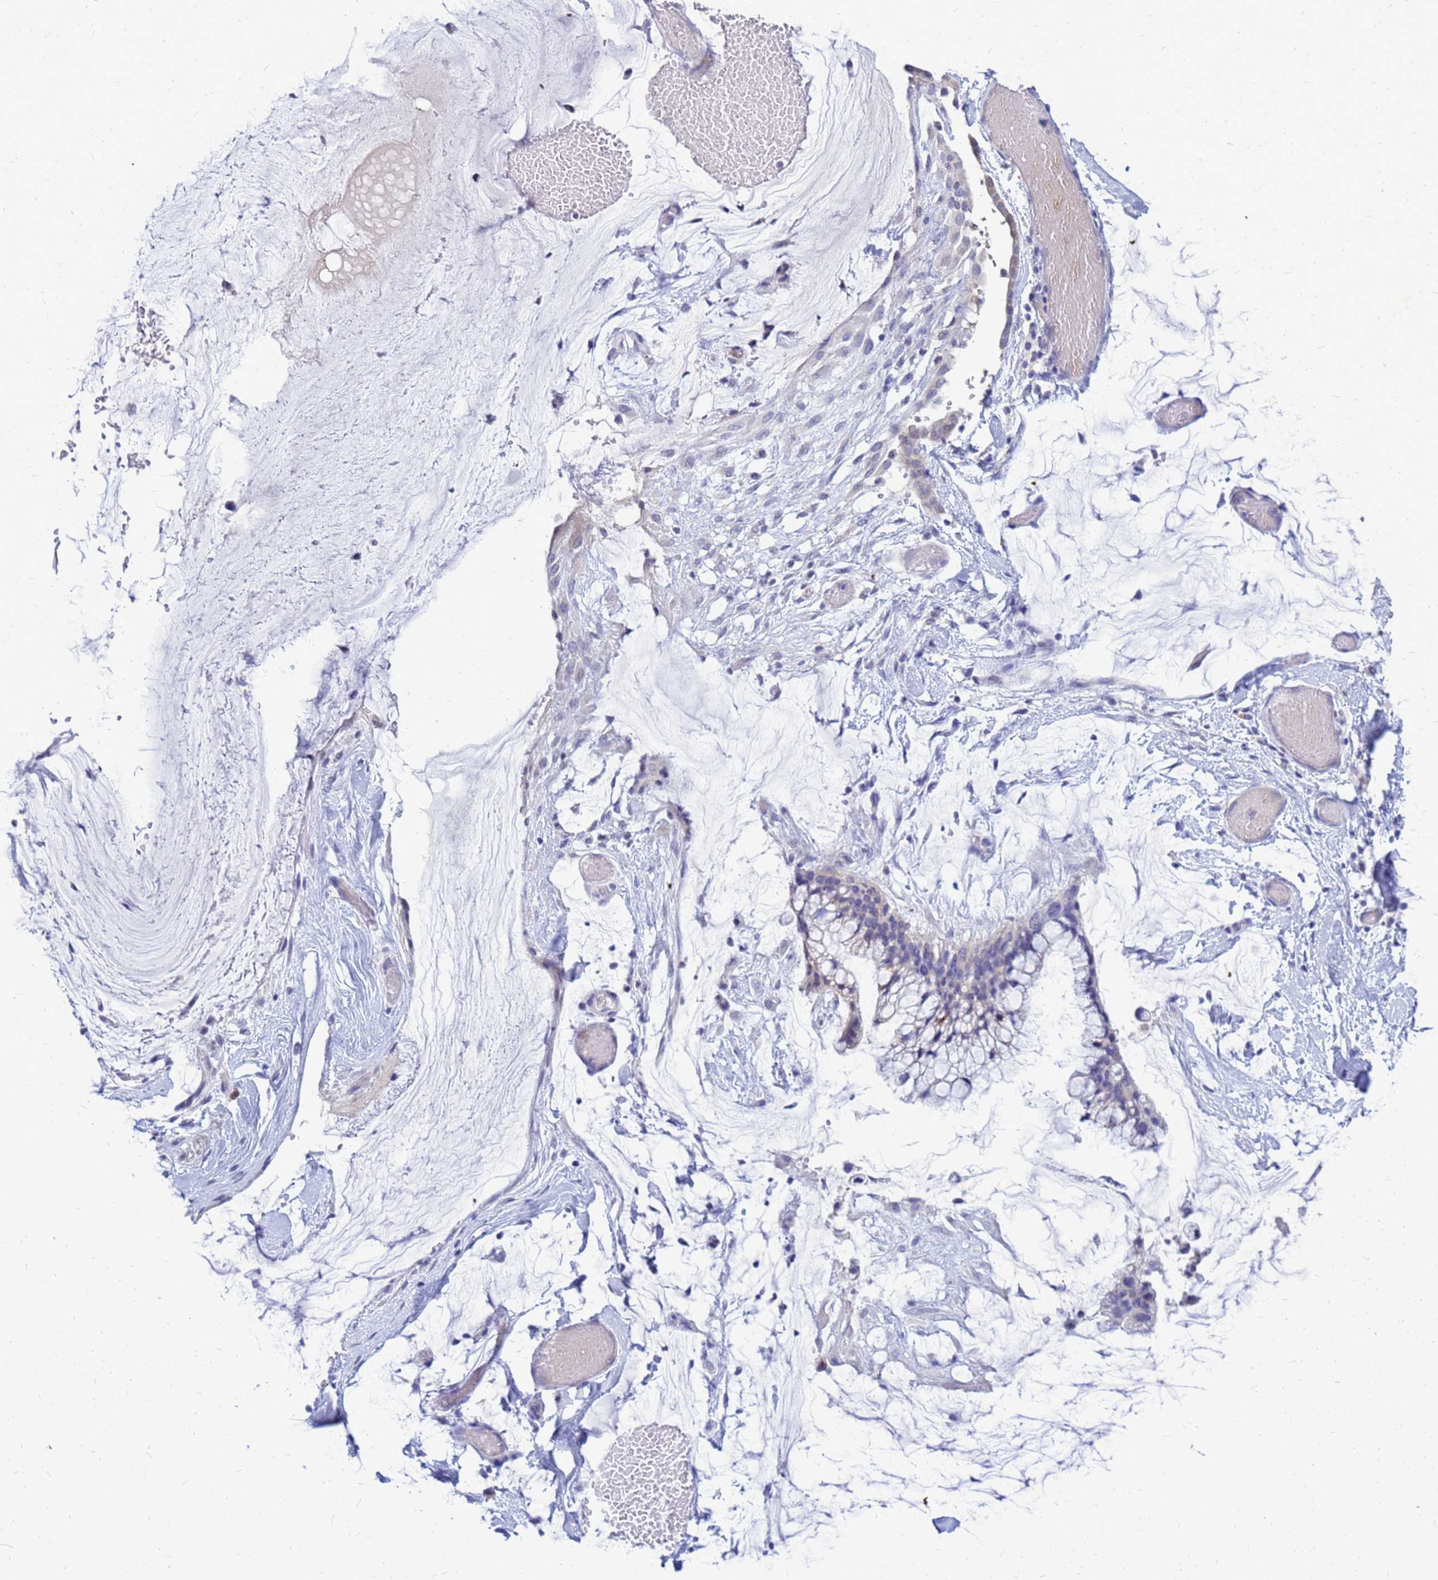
{"staining": {"intensity": "negative", "quantity": "none", "location": "none"}, "tissue": "ovarian cancer", "cell_type": "Tumor cells", "image_type": "cancer", "snomed": [{"axis": "morphology", "description": "Cystadenocarcinoma, mucinous, NOS"}, {"axis": "topography", "description": "Ovary"}], "caption": "The photomicrograph displays no significant positivity in tumor cells of ovarian cancer (mucinous cystadenocarcinoma).", "gene": "AKR1C1", "patient": {"sex": "female", "age": 39}}